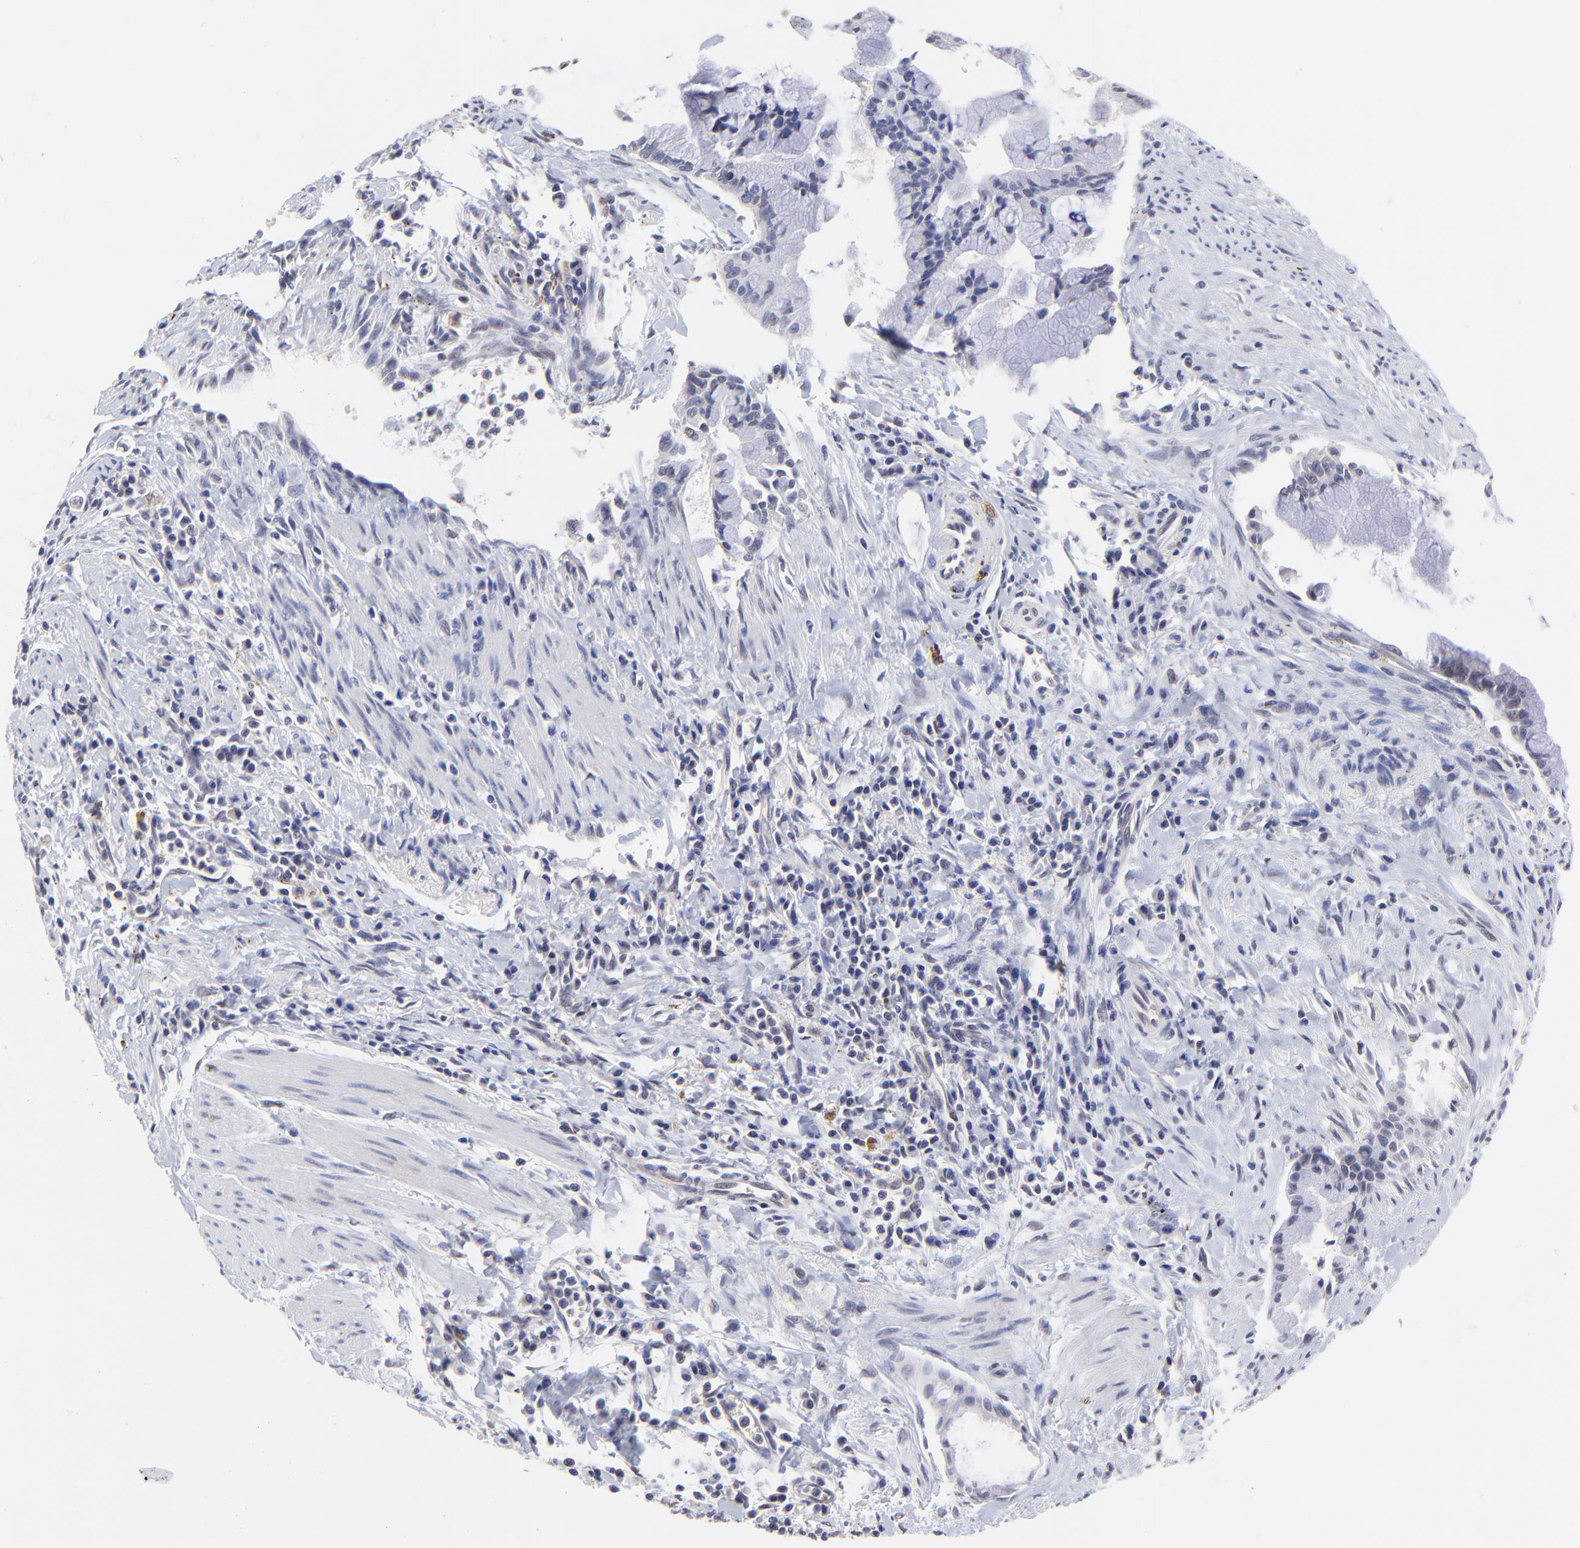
{"staining": {"intensity": "negative", "quantity": "none", "location": "none"}, "tissue": "pancreatic cancer", "cell_type": "Tumor cells", "image_type": "cancer", "snomed": [{"axis": "morphology", "description": "Adenocarcinoma, NOS"}, {"axis": "topography", "description": "Pancreas"}], "caption": "Tumor cells show no significant staining in adenocarcinoma (pancreatic). (Brightfield microscopy of DAB (3,3'-diaminobenzidine) immunohistochemistry (IHC) at high magnification).", "gene": "ZNF747", "patient": {"sex": "male", "age": 59}}